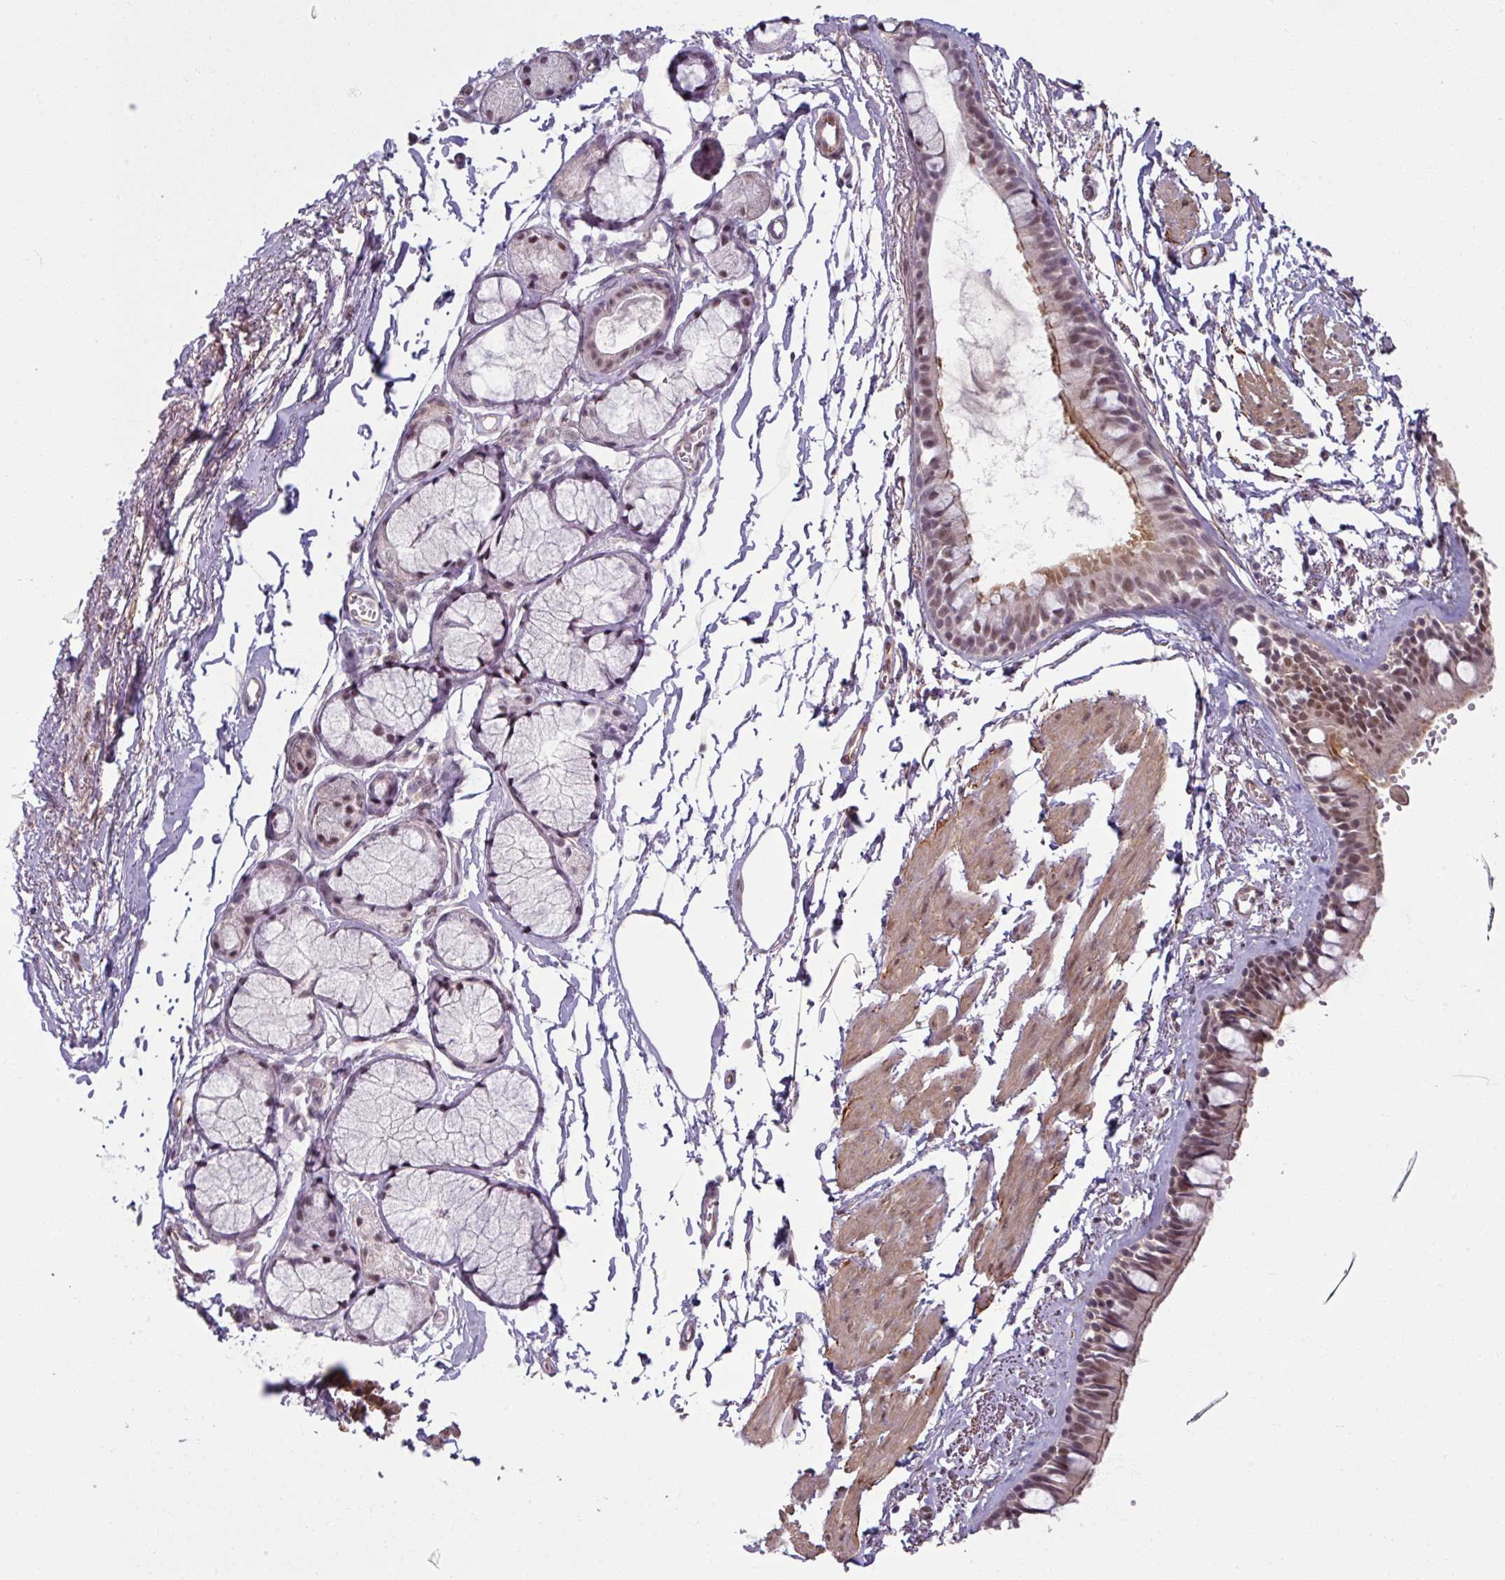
{"staining": {"intensity": "moderate", "quantity": "25%-75%", "location": "cytoplasmic/membranous,nuclear"}, "tissue": "bronchus", "cell_type": "Respiratory epithelial cells", "image_type": "normal", "snomed": [{"axis": "morphology", "description": "Normal tissue, NOS"}, {"axis": "topography", "description": "Cartilage tissue"}, {"axis": "topography", "description": "Bronchus"}, {"axis": "topography", "description": "Peripheral nerve tissue"}], "caption": "Immunohistochemical staining of normal human bronchus displays moderate cytoplasmic/membranous,nuclear protein expression in approximately 25%-75% of respiratory epithelial cells.", "gene": "UVSSA", "patient": {"sex": "female", "age": 59}}